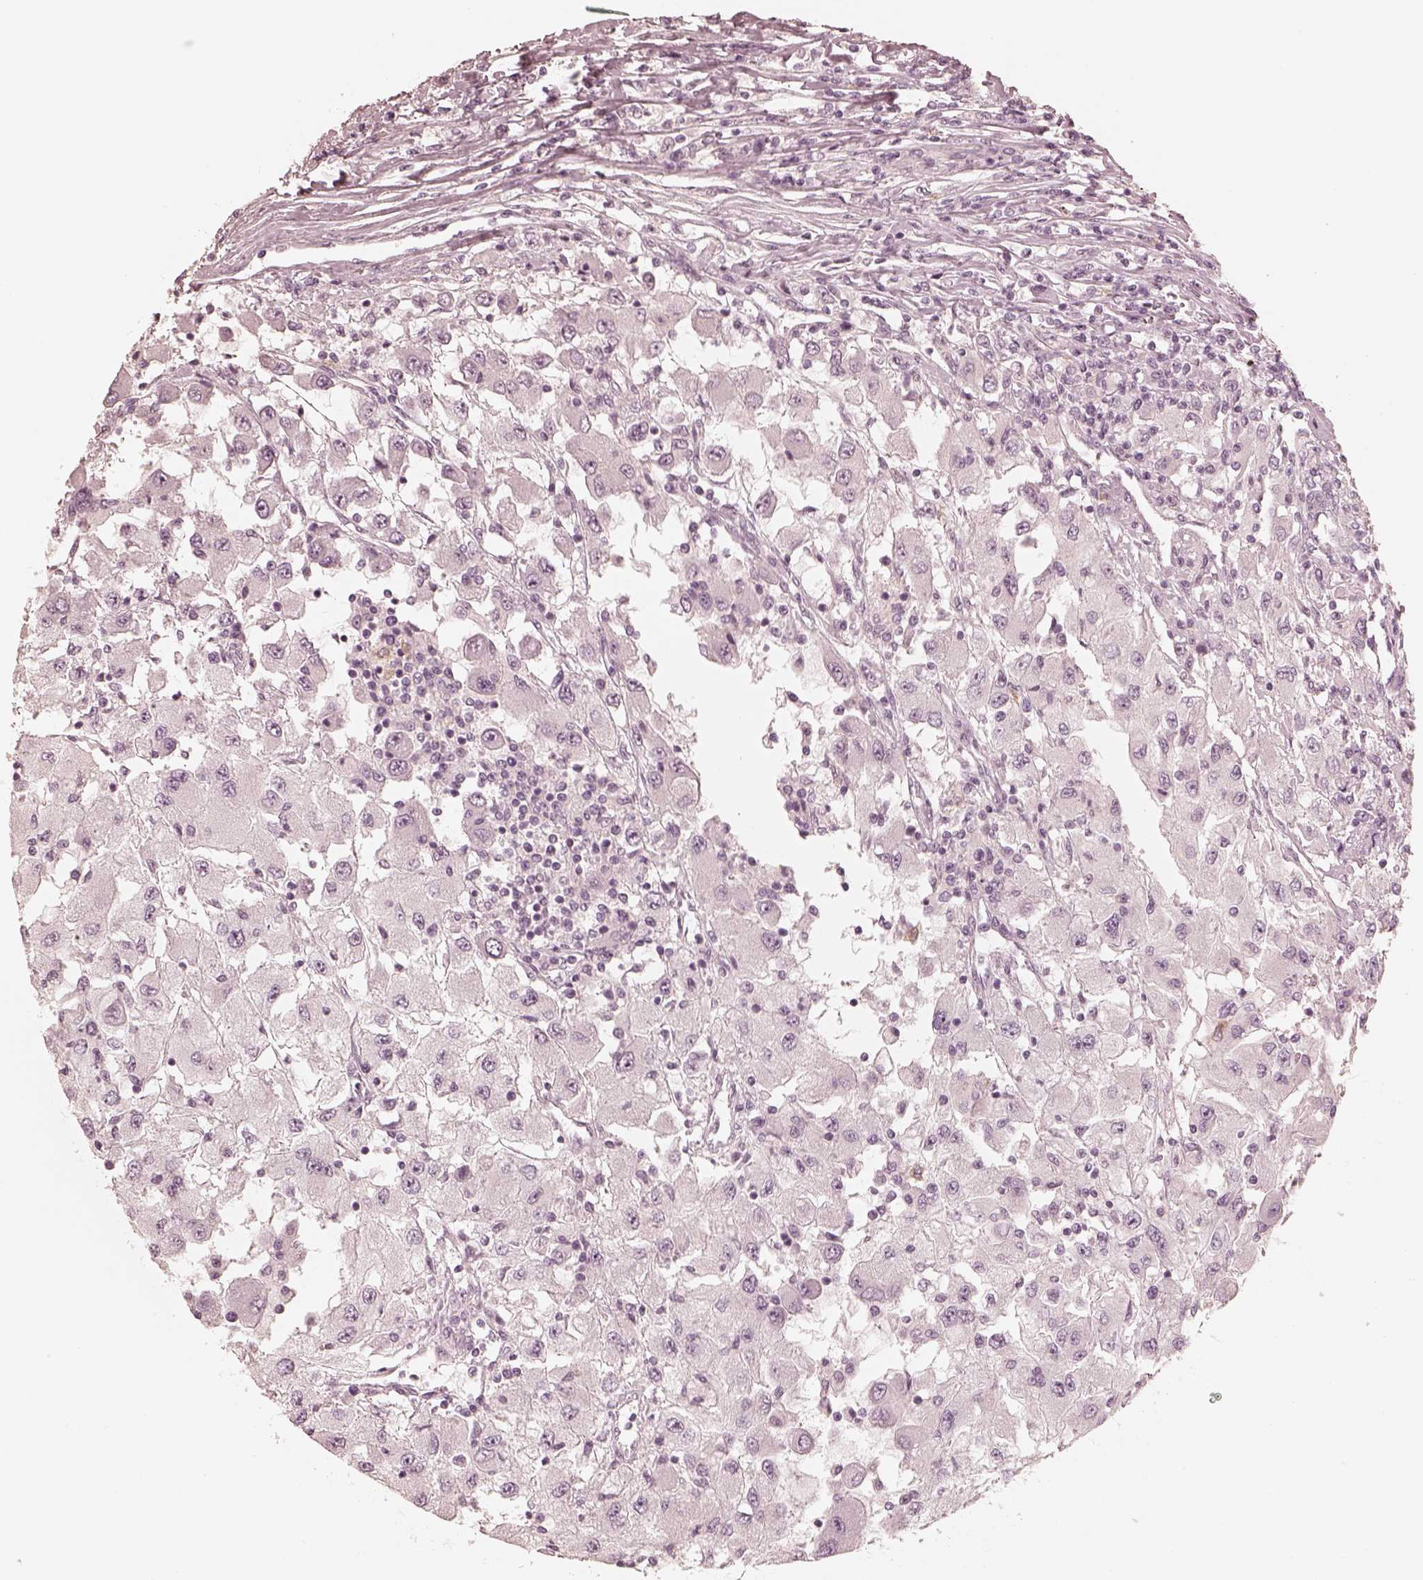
{"staining": {"intensity": "negative", "quantity": "none", "location": "none"}, "tissue": "renal cancer", "cell_type": "Tumor cells", "image_type": "cancer", "snomed": [{"axis": "morphology", "description": "Adenocarcinoma, NOS"}, {"axis": "topography", "description": "Kidney"}], "caption": "High power microscopy image of an immunohistochemistry image of adenocarcinoma (renal), revealing no significant positivity in tumor cells. (Brightfield microscopy of DAB immunohistochemistry at high magnification).", "gene": "CALR3", "patient": {"sex": "female", "age": 67}}